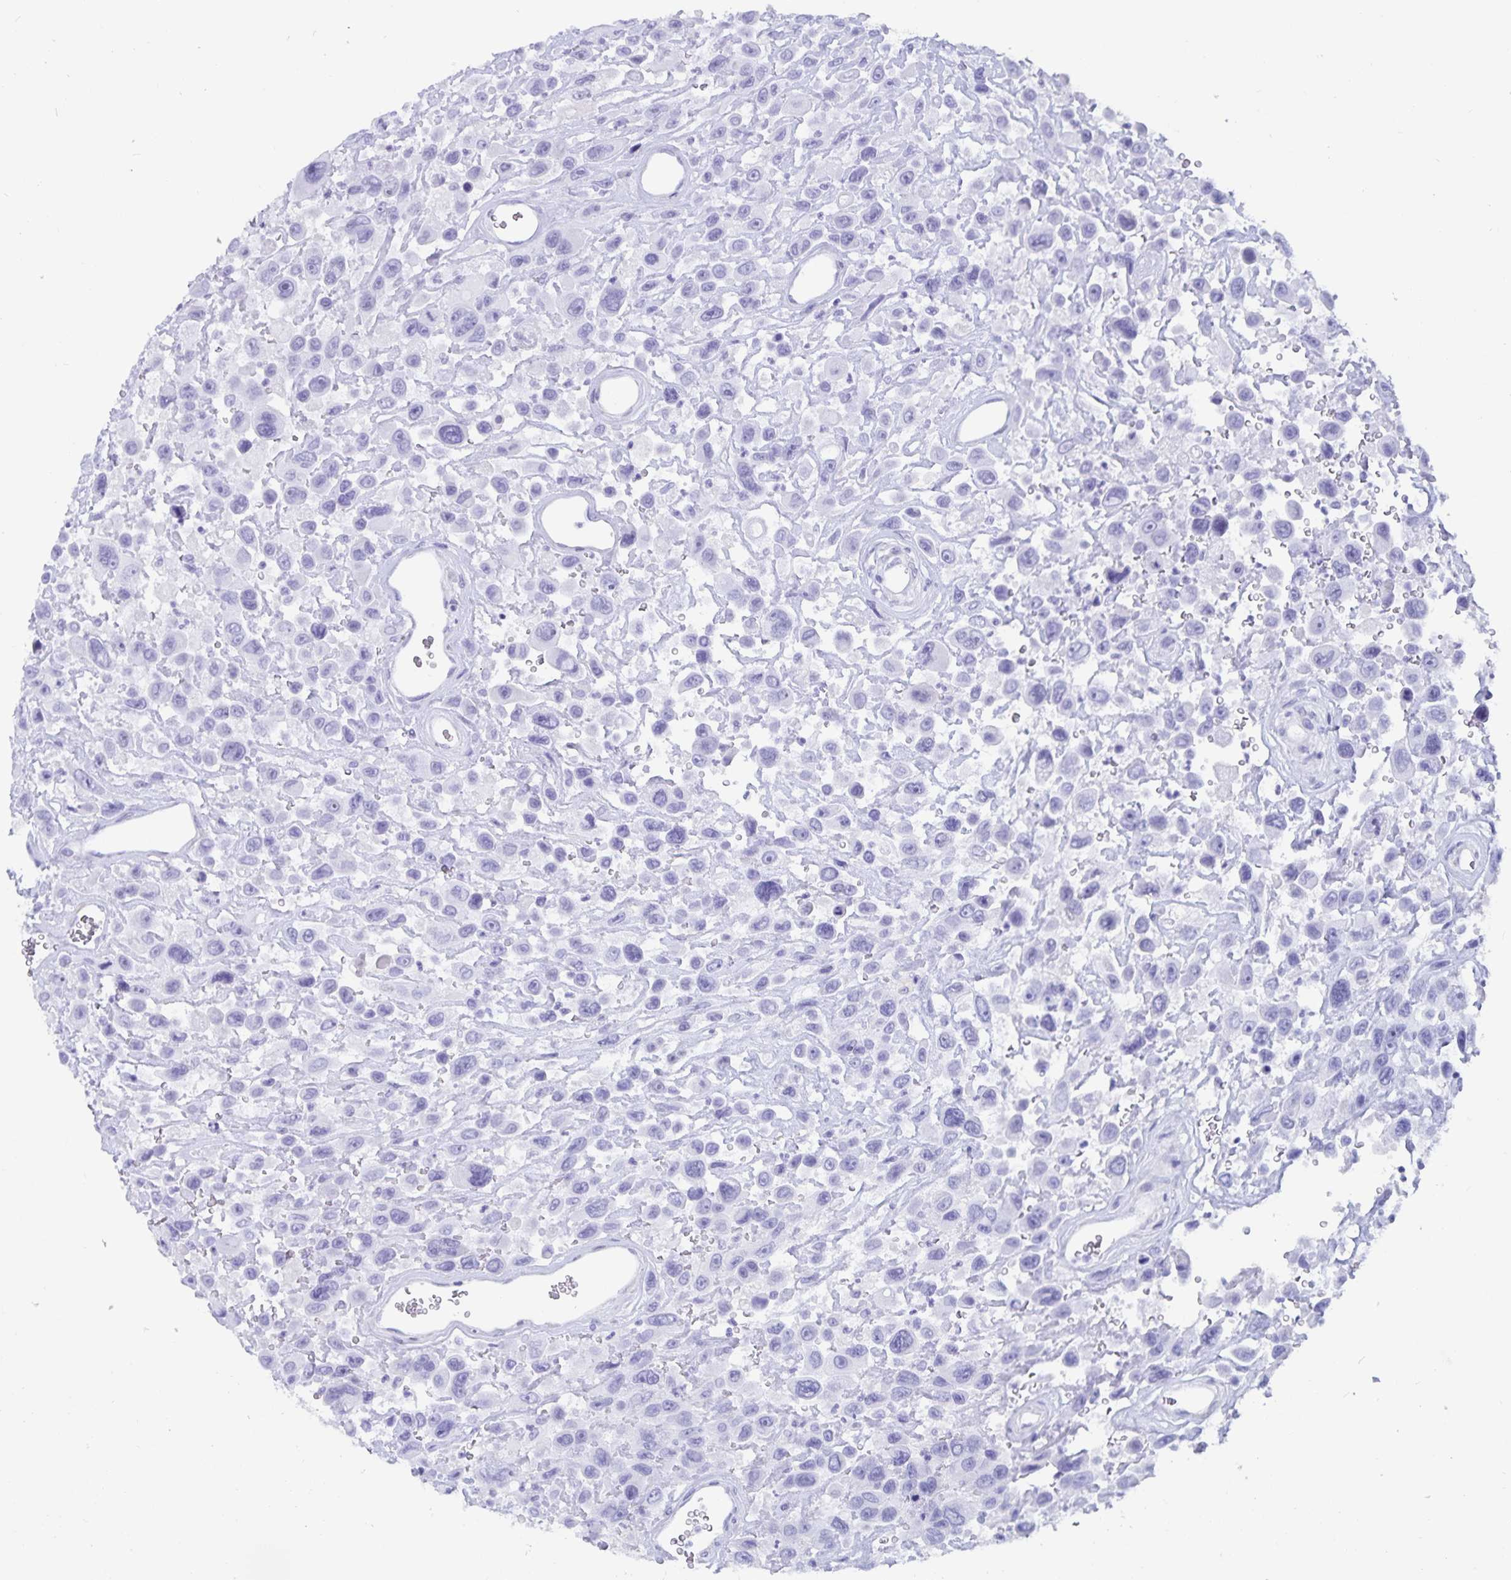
{"staining": {"intensity": "negative", "quantity": "none", "location": "none"}, "tissue": "urothelial cancer", "cell_type": "Tumor cells", "image_type": "cancer", "snomed": [{"axis": "morphology", "description": "Urothelial carcinoma, High grade"}, {"axis": "topography", "description": "Urinary bladder"}], "caption": "Tumor cells are negative for brown protein staining in urothelial cancer. The staining was performed using DAB to visualize the protein expression in brown, while the nuclei were stained in blue with hematoxylin (Magnification: 20x).", "gene": "GPR137", "patient": {"sex": "male", "age": 53}}